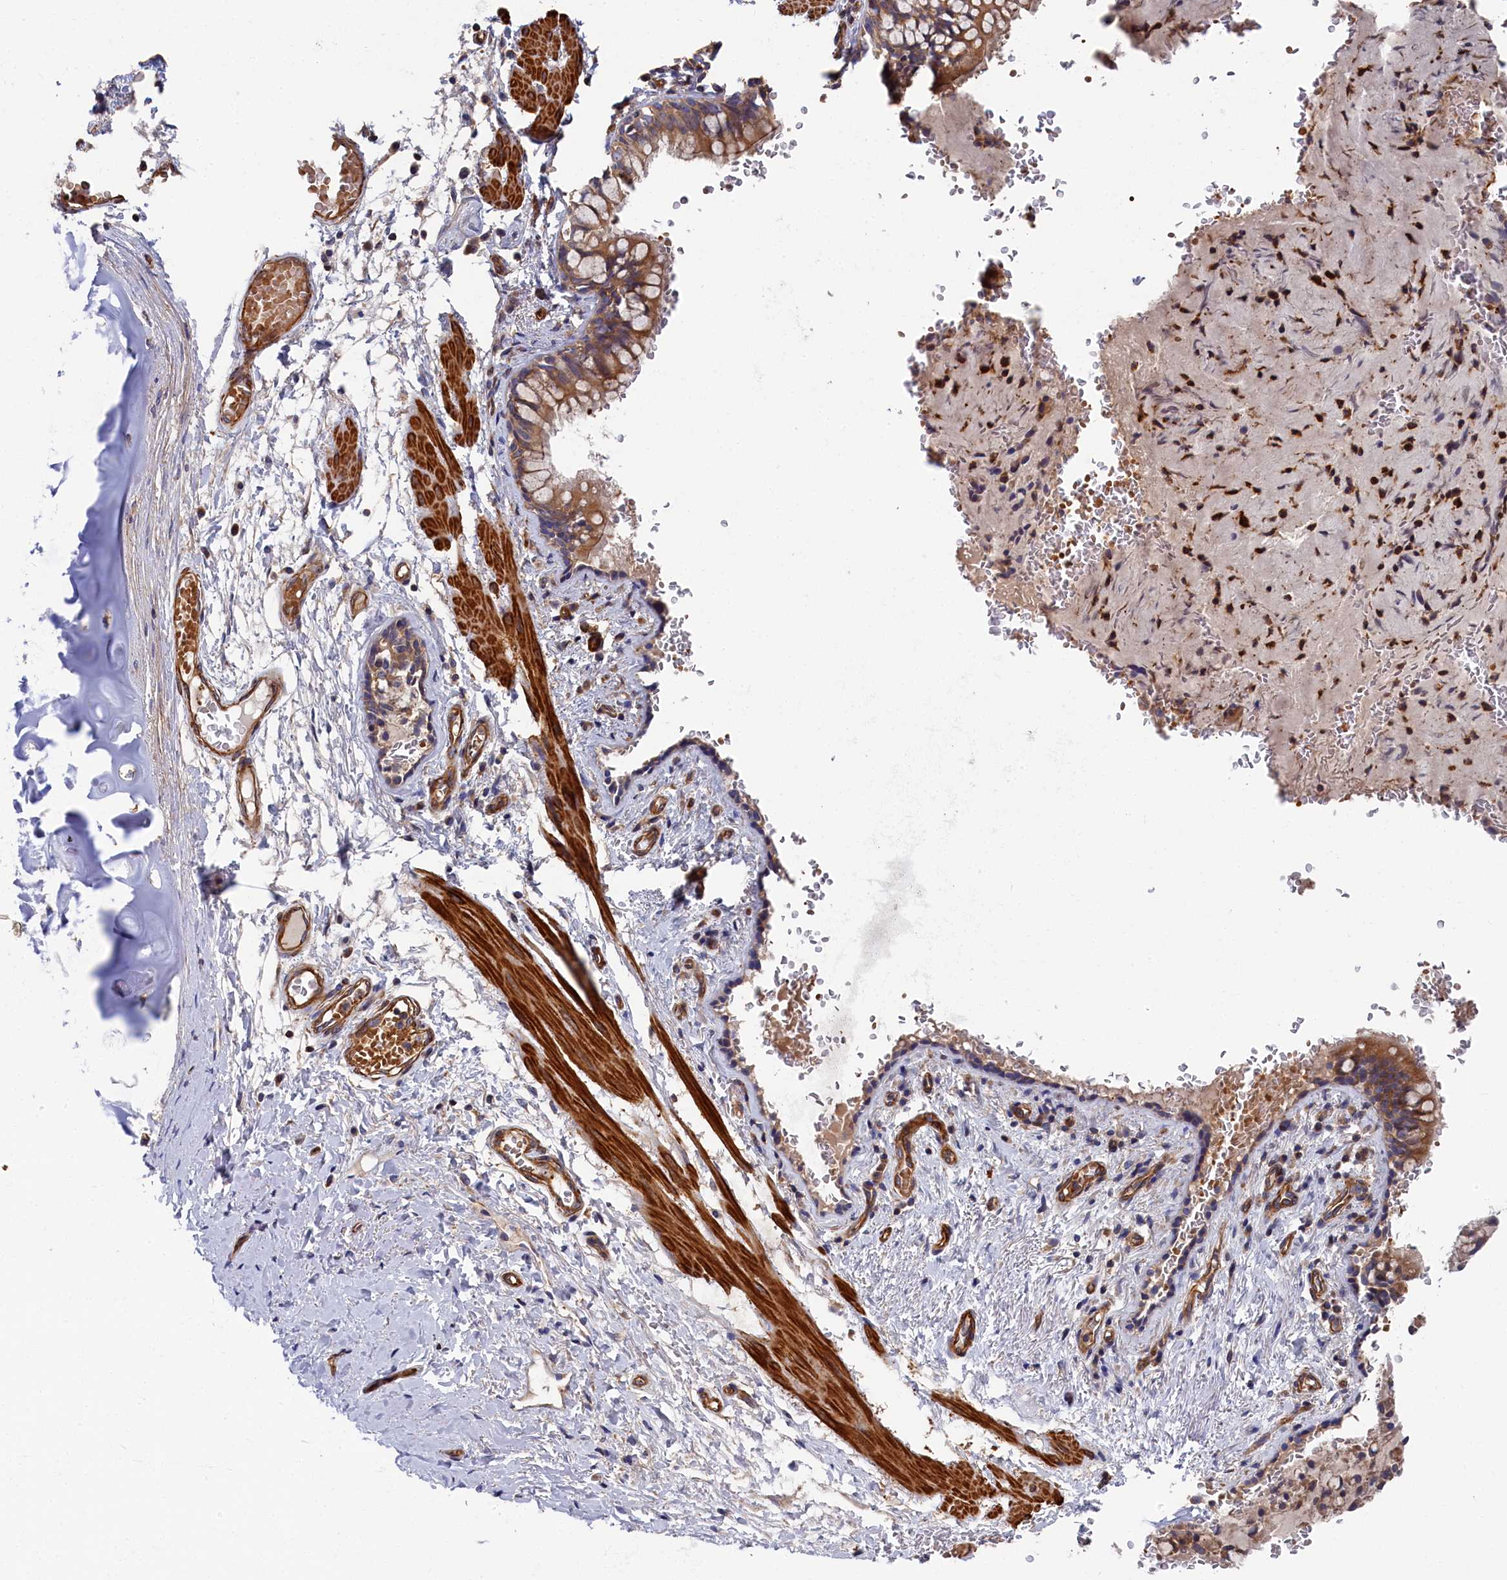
{"staining": {"intensity": "moderate", "quantity": ">75%", "location": "cytoplasmic/membranous"}, "tissue": "bronchus", "cell_type": "Respiratory epithelial cells", "image_type": "normal", "snomed": [{"axis": "morphology", "description": "Normal tissue, NOS"}, {"axis": "topography", "description": "Cartilage tissue"}, {"axis": "topography", "description": "Bronchus"}], "caption": "A histopathology image showing moderate cytoplasmic/membranous staining in approximately >75% of respiratory epithelial cells in benign bronchus, as visualized by brown immunohistochemical staining.", "gene": "LDHD", "patient": {"sex": "female", "age": 36}}